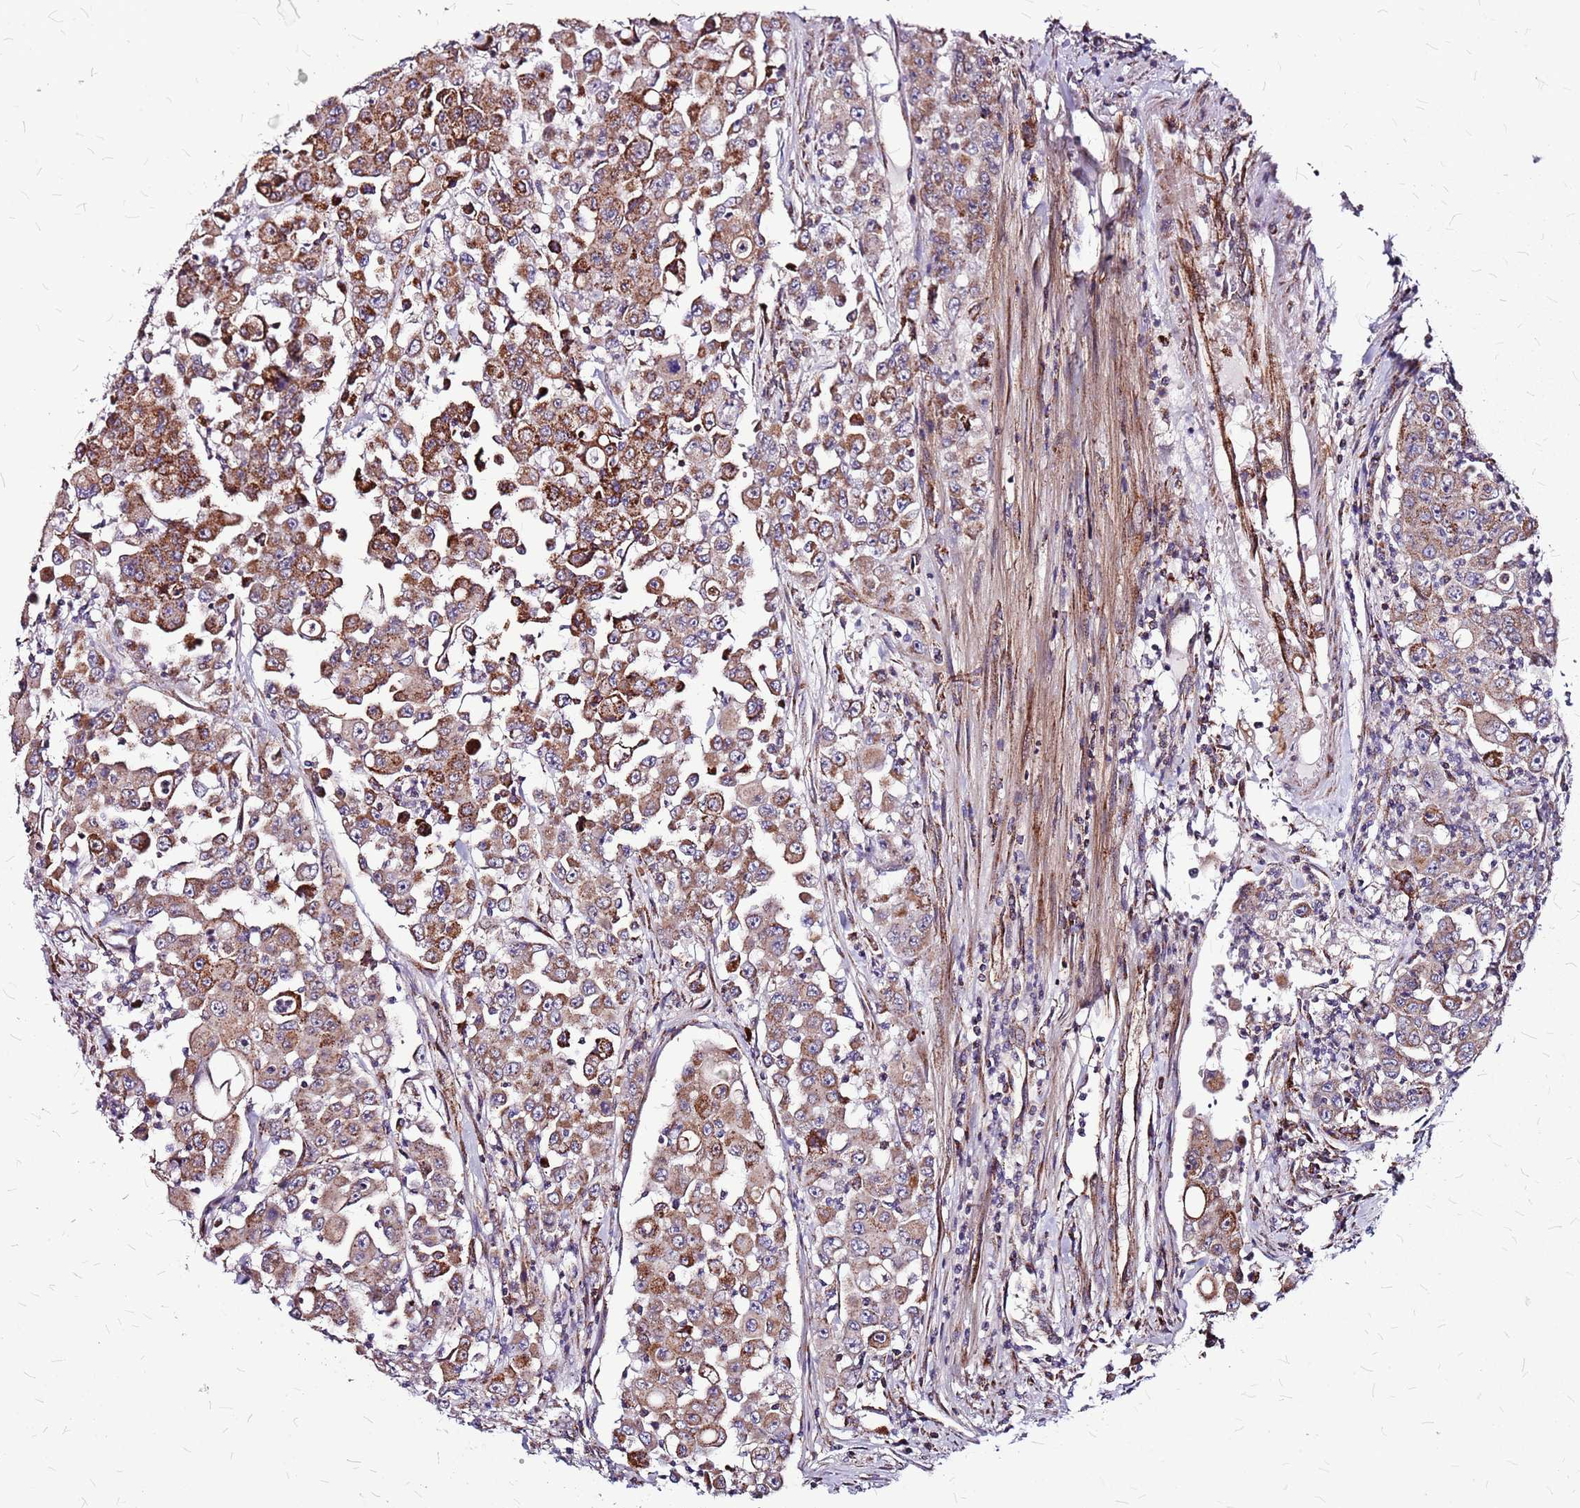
{"staining": {"intensity": "moderate", "quantity": ">75%", "location": "cytoplasmic/membranous"}, "tissue": "colorectal cancer", "cell_type": "Tumor cells", "image_type": "cancer", "snomed": [{"axis": "morphology", "description": "Adenocarcinoma, NOS"}, {"axis": "topography", "description": "Colon"}], "caption": "The image reveals immunohistochemical staining of colorectal cancer (adenocarcinoma). There is moderate cytoplasmic/membranous expression is present in about >75% of tumor cells.", "gene": "OR51T1", "patient": {"sex": "male", "age": 51}}